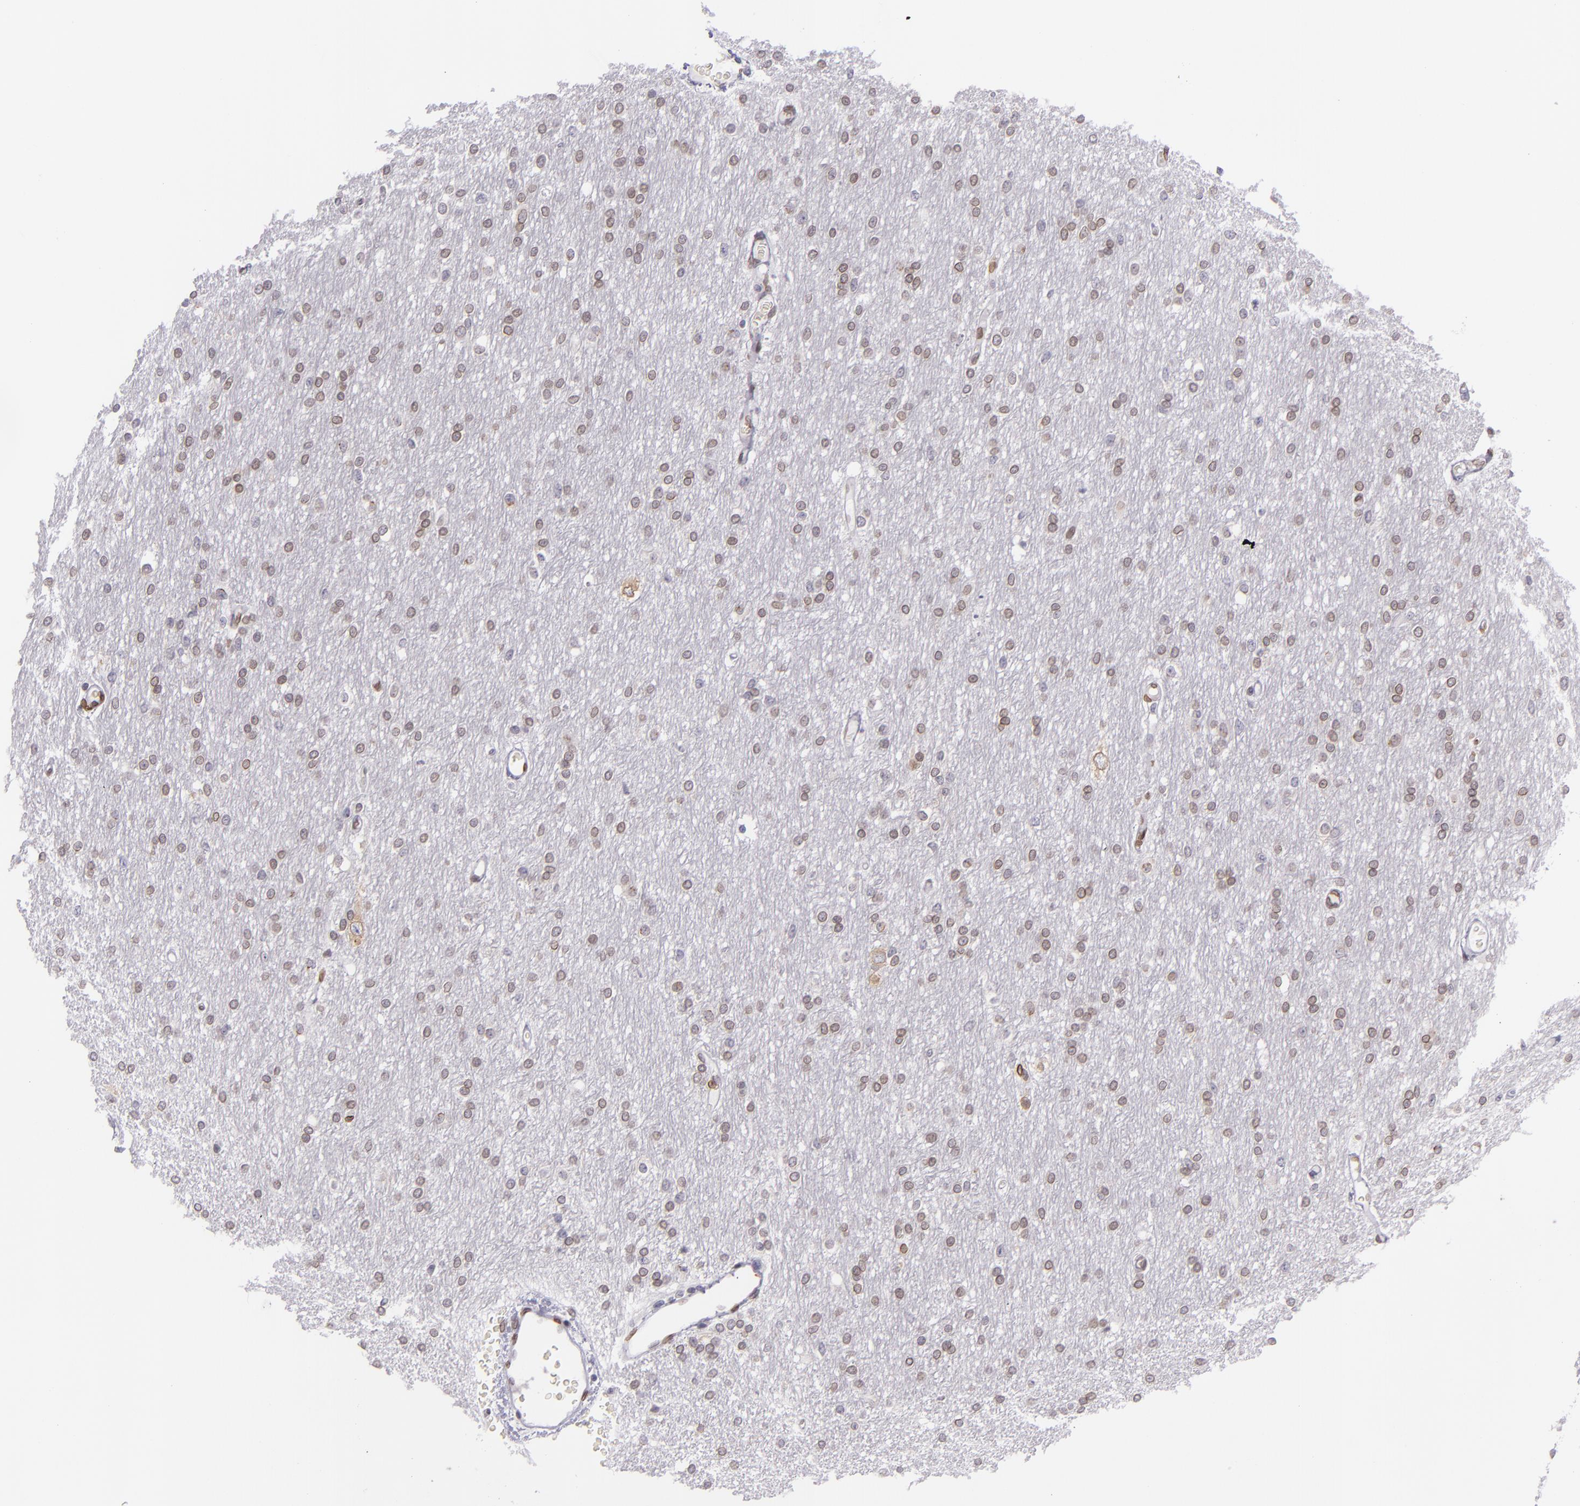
{"staining": {"intensity": "moderate", "quantity": "<25%", "location": "nuclear"}, "tissue": "cerebral cortex", "cell_type": "Endothelial cells", "image_type": "normal", "snomed": [{"axis": "morphology", "description": "Normal tissue, NOS"}, {"axis": "morphology", "description": "Inflammation, NOS"}, {"axis": "topography", "description": "Cerebral cortex"}], "caption": "Immunohistochemical staining of unremarkable cerebral cortex reveals <25% levels of moderate nuclear protein positivity in about <25% of endothelial cells.", "gene": "EMD", "patient": {"sex": "male", "age": 6}}